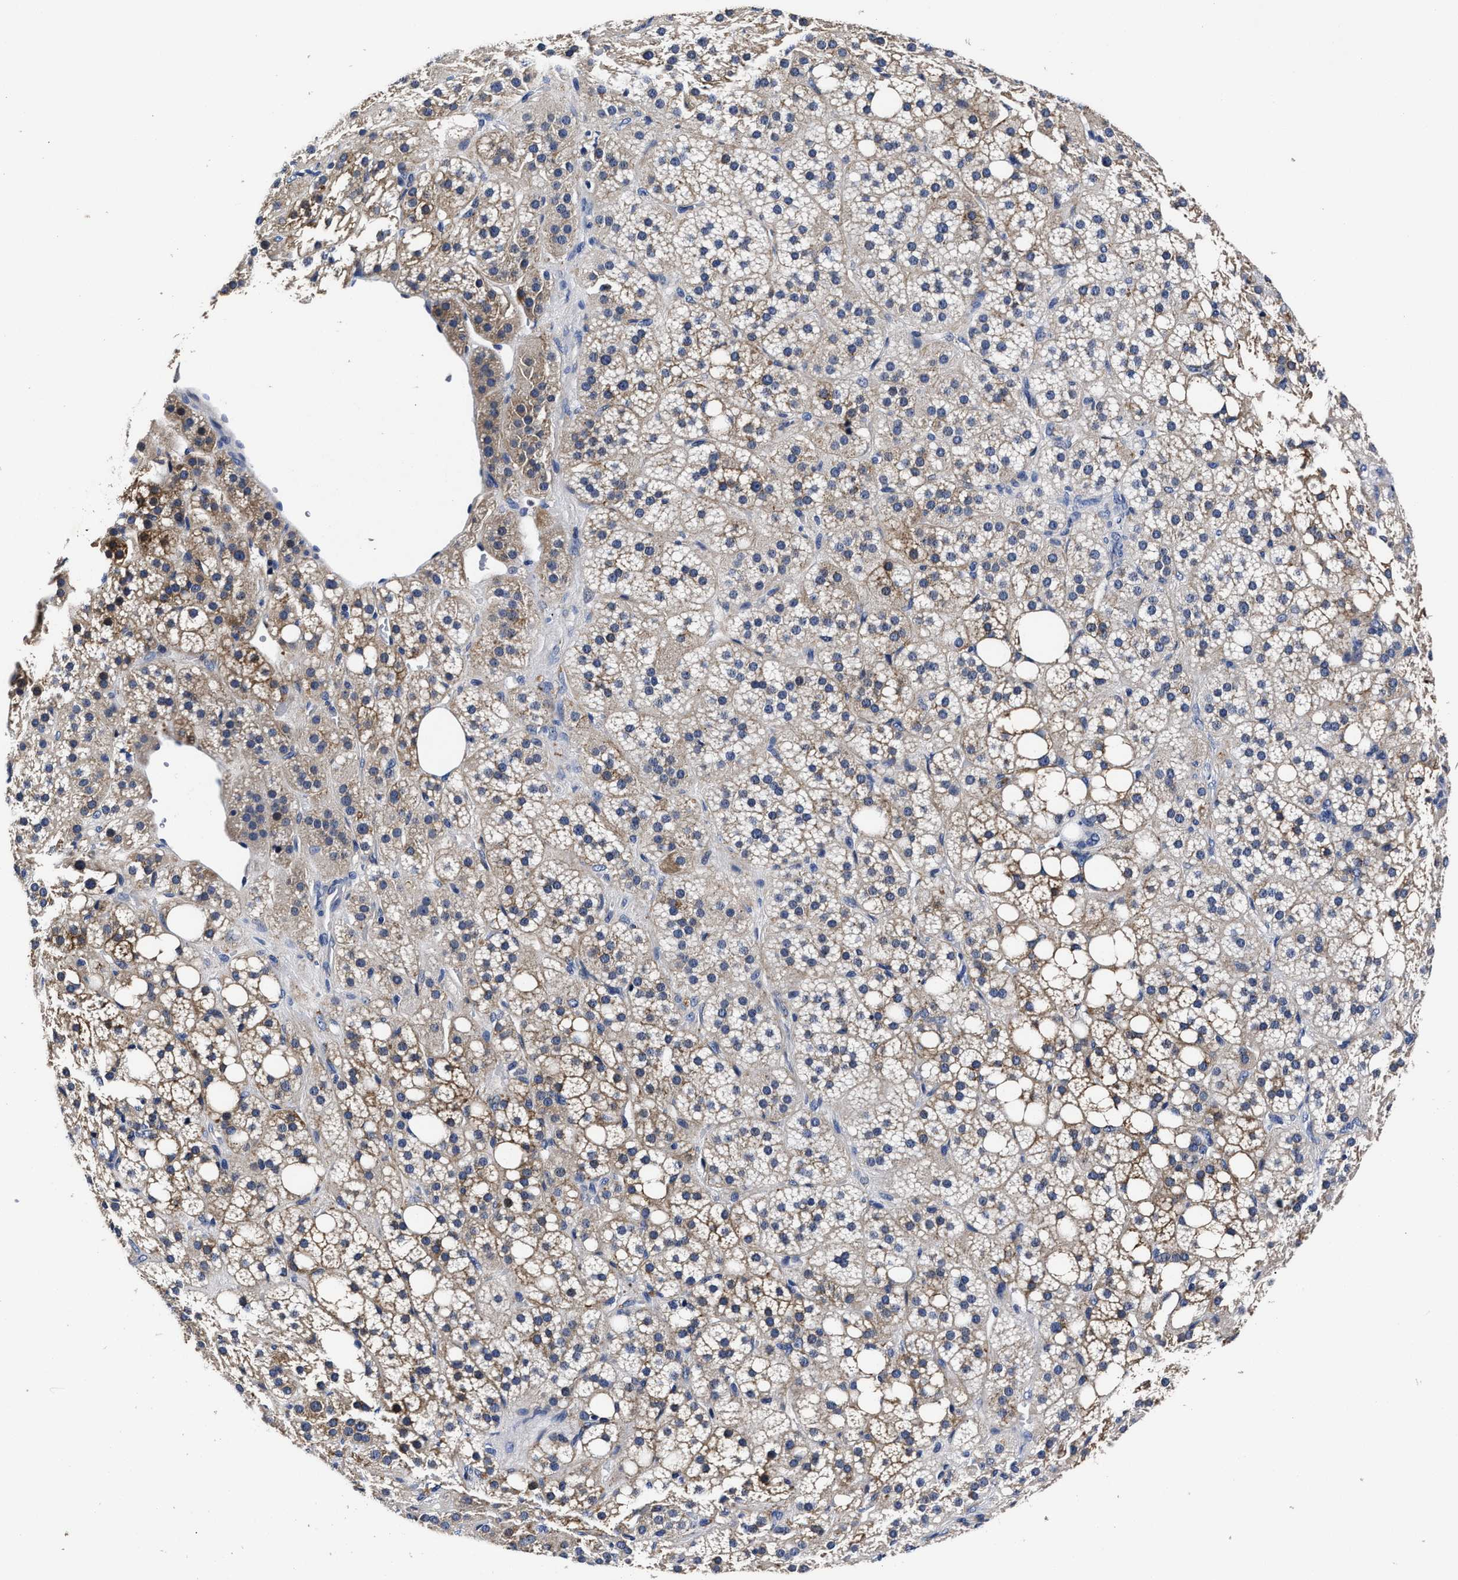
{"staining": {"intensity": "moderate", "quantity": "25%-75%", "location": "cytoplasmic/membranous"}, "tissue": "adrenal gland", "cell_type": "Glandular cells", "image_type": "normal", "snomed": [{"axis": "morphology", "description": "Normal tissue, NOS"}, {"axis": "topography", "description": "Adrenal gland"}], "caption": "The micrograph demonstrates staining of unremarkable adrenal gland, revealing moderate cytoplasmic/membranous protein expression (brown color) within glandular cells. The protein of interest is stained brown, and the nuclei are stained in blue (DAB (3,3'-diaminobenzidine) IHC with brightfield microscopy, high magnification).", "gene": "OLFML2A", "patient": {"sex": "female", "age": 59}}